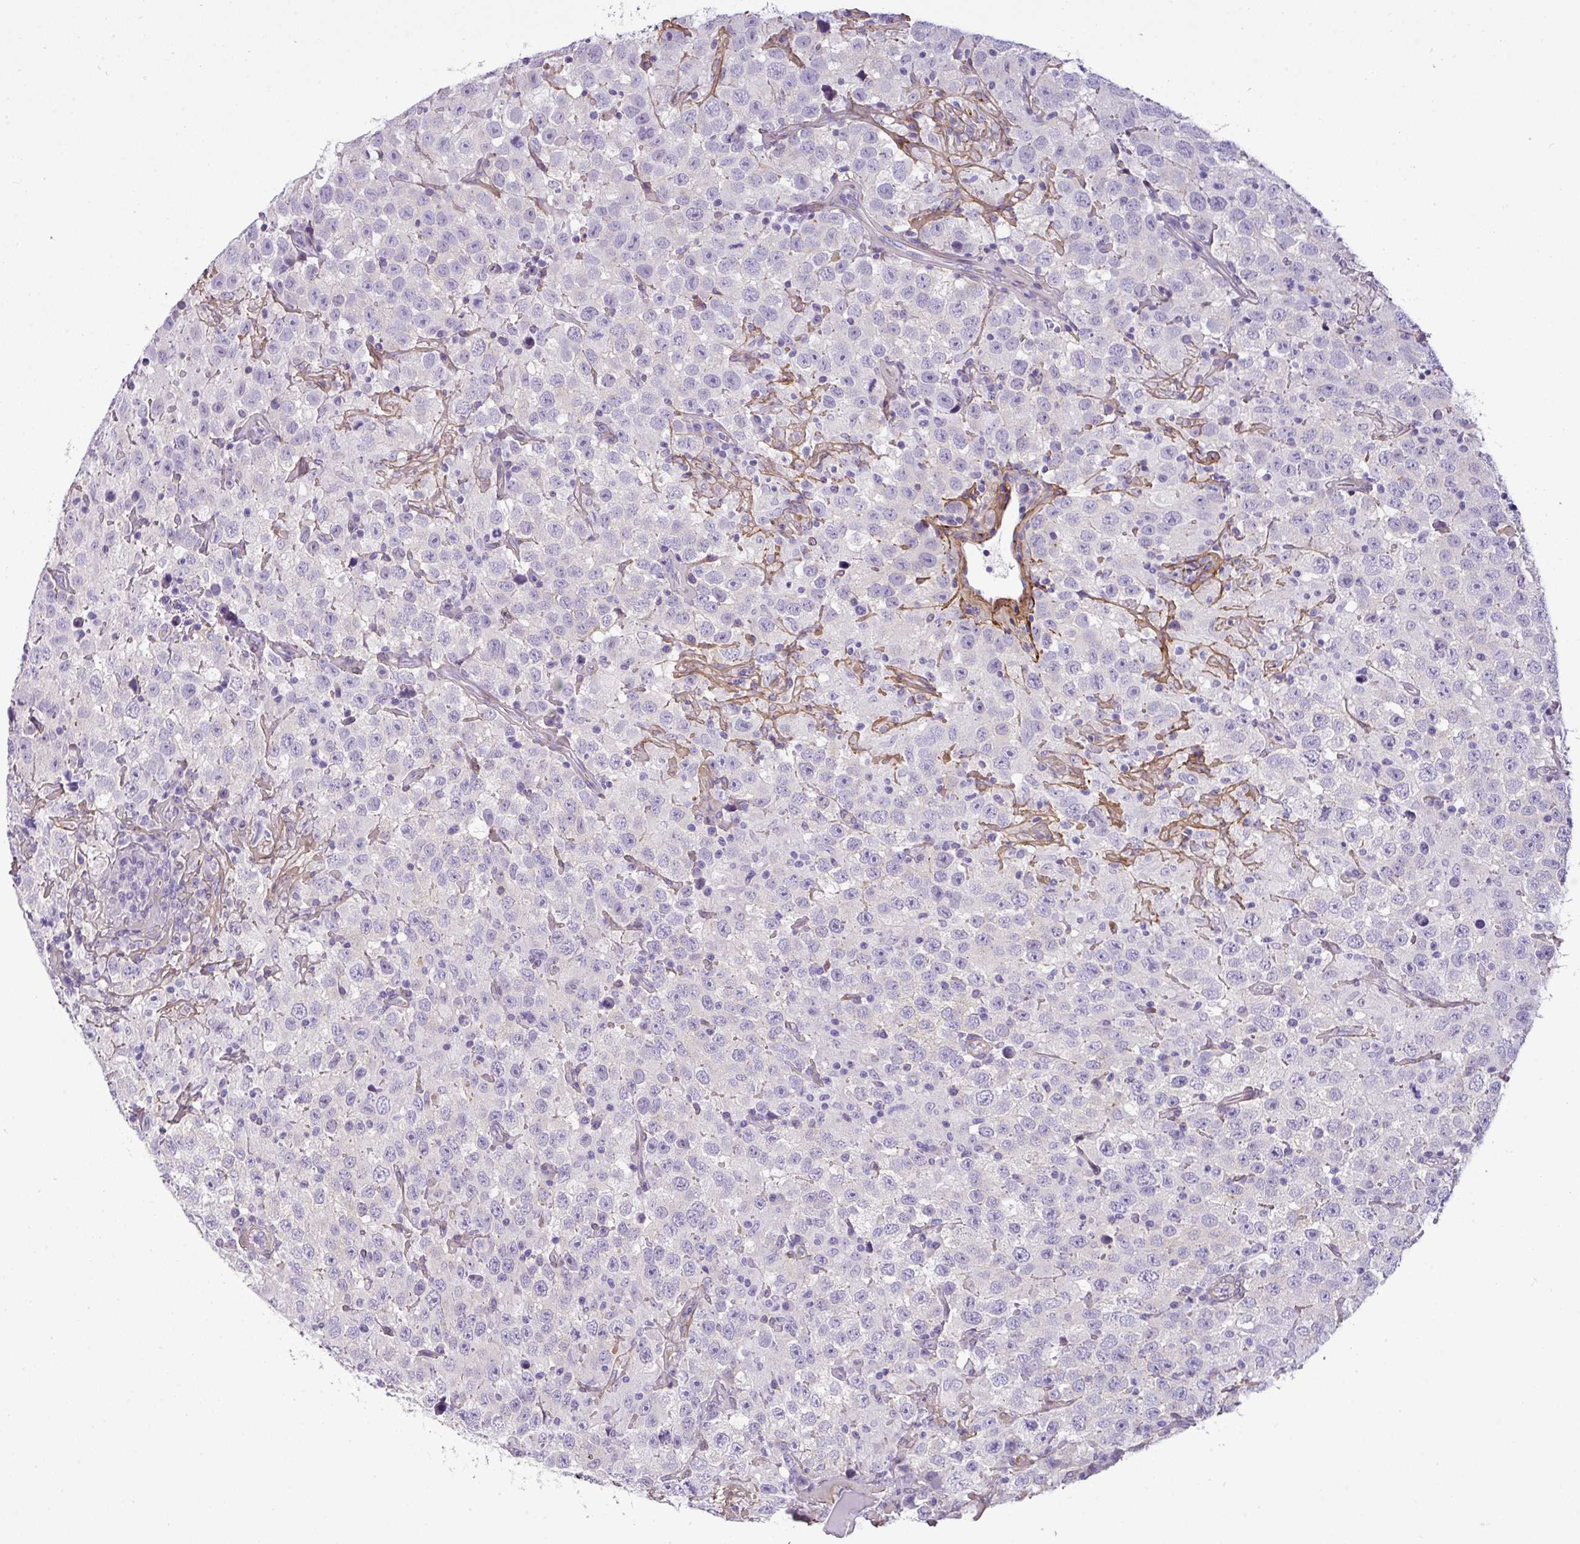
{"staining": {"intensity": "negative", "quantity": "none", "location": "none"}, "tissue": "testis cancer", "cell_type": "Tumor cells", "image_type": "cancer", "snomed": [{"axis": "morphology", "description": "Seminoma, NOS"}, {"axis": "topography", "description": "Testis"}], "caption": "There is no significant expression in tumor cells of testis cancer.", "gene": "PARD6G", "patient": {"sex": "male", "age": 41}}